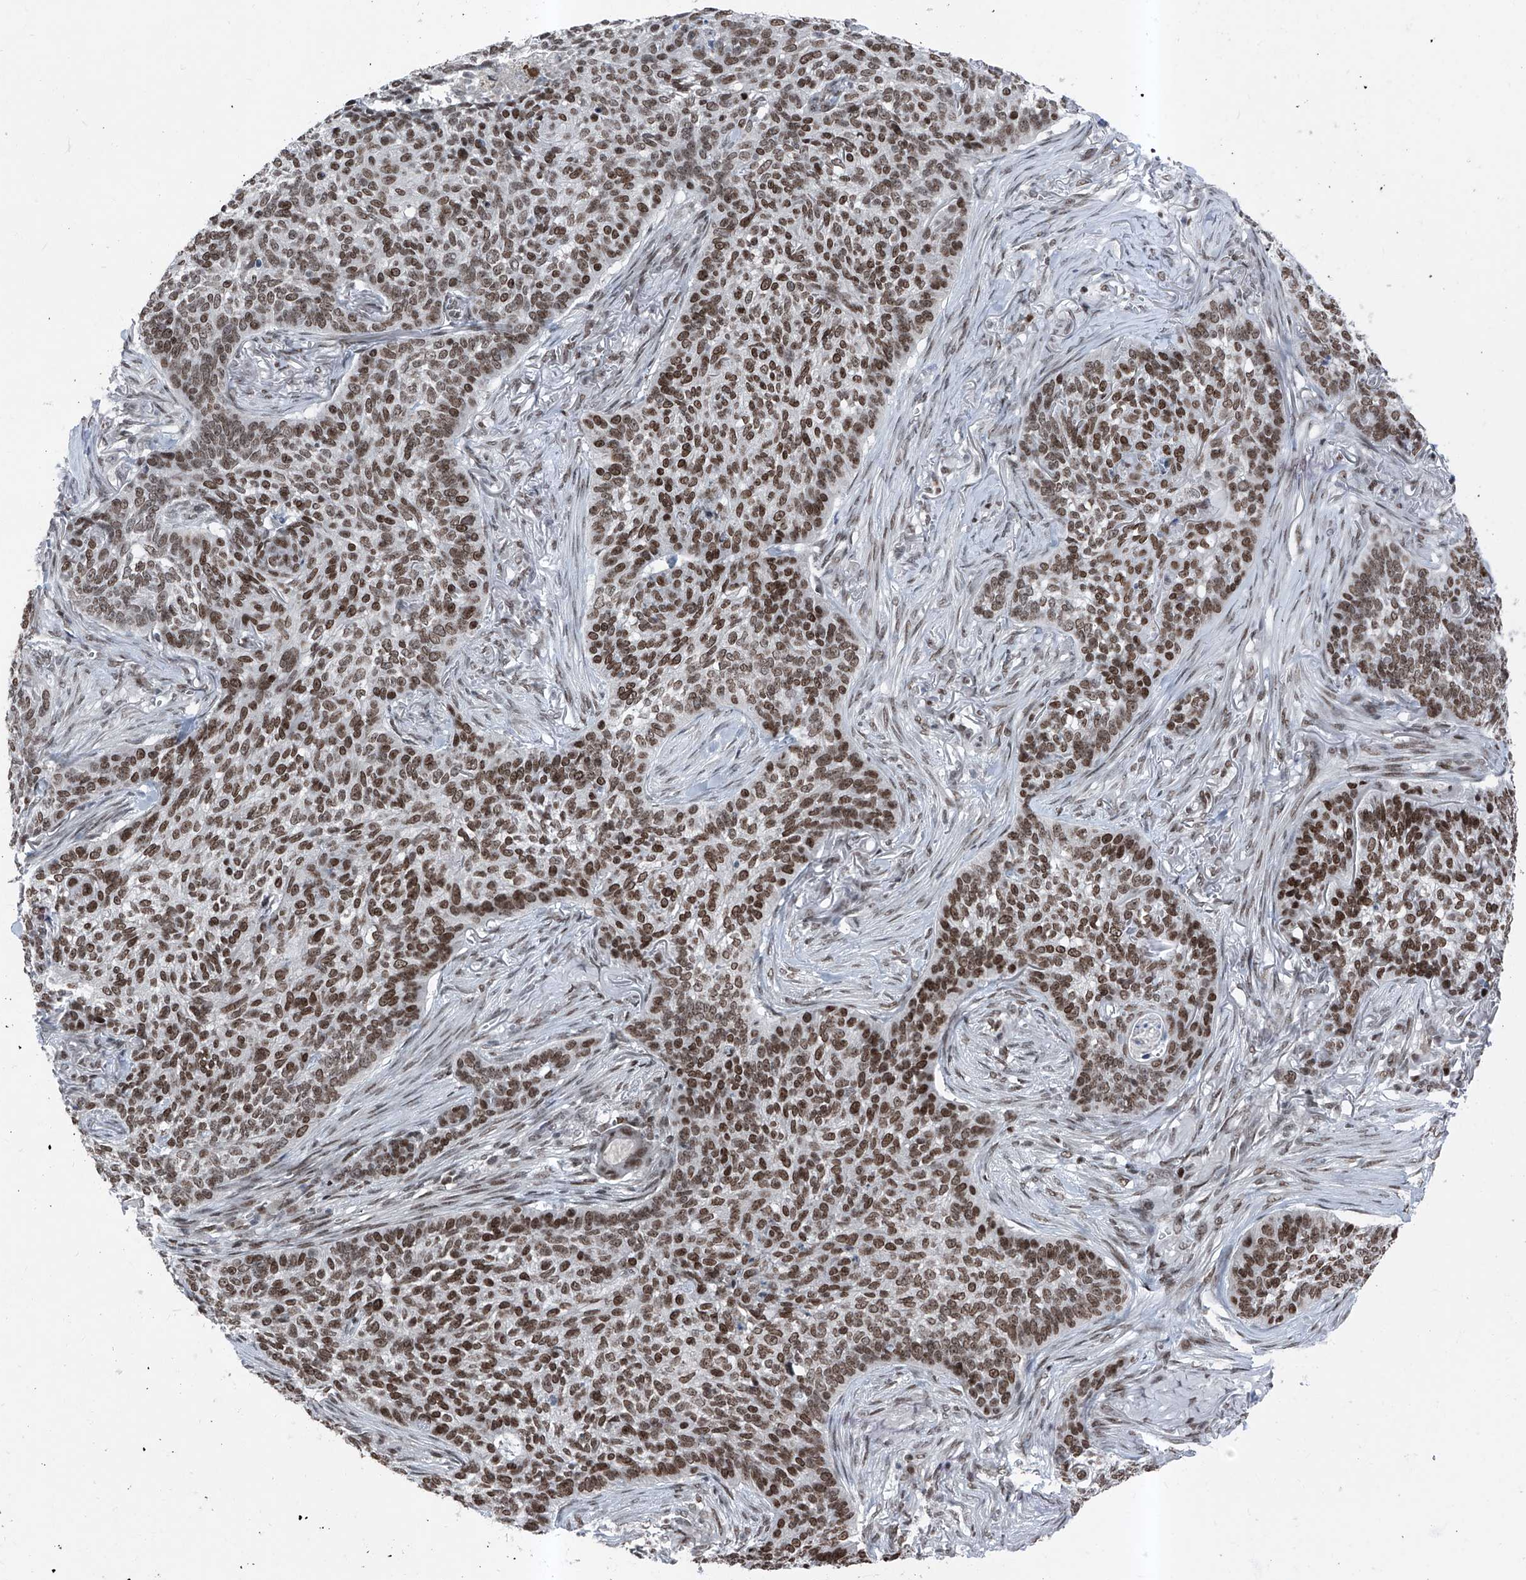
{"staining": {"intensity": "moderate", "quantity": ">75%", "location": "nuclear"}, "tissue": "skin cancer", "cell_type": "Tumor cells", "image_type": "cancer", "snomed": [{"axis": "morphology", "description": "Basal cell carcinoma"}, {"axis": "topography", "description": "Skin"}], "caption": "An immunohistochemistry (IHC) photomicrograph of neoplastic tissue is shown. Protein staining in brown highlights moderate nuclear positivity in skin cancer (basal cell carcinoma) within tumor cells.", "gene": "BMI1", "patient": {"sex": "male", "age": 85}}